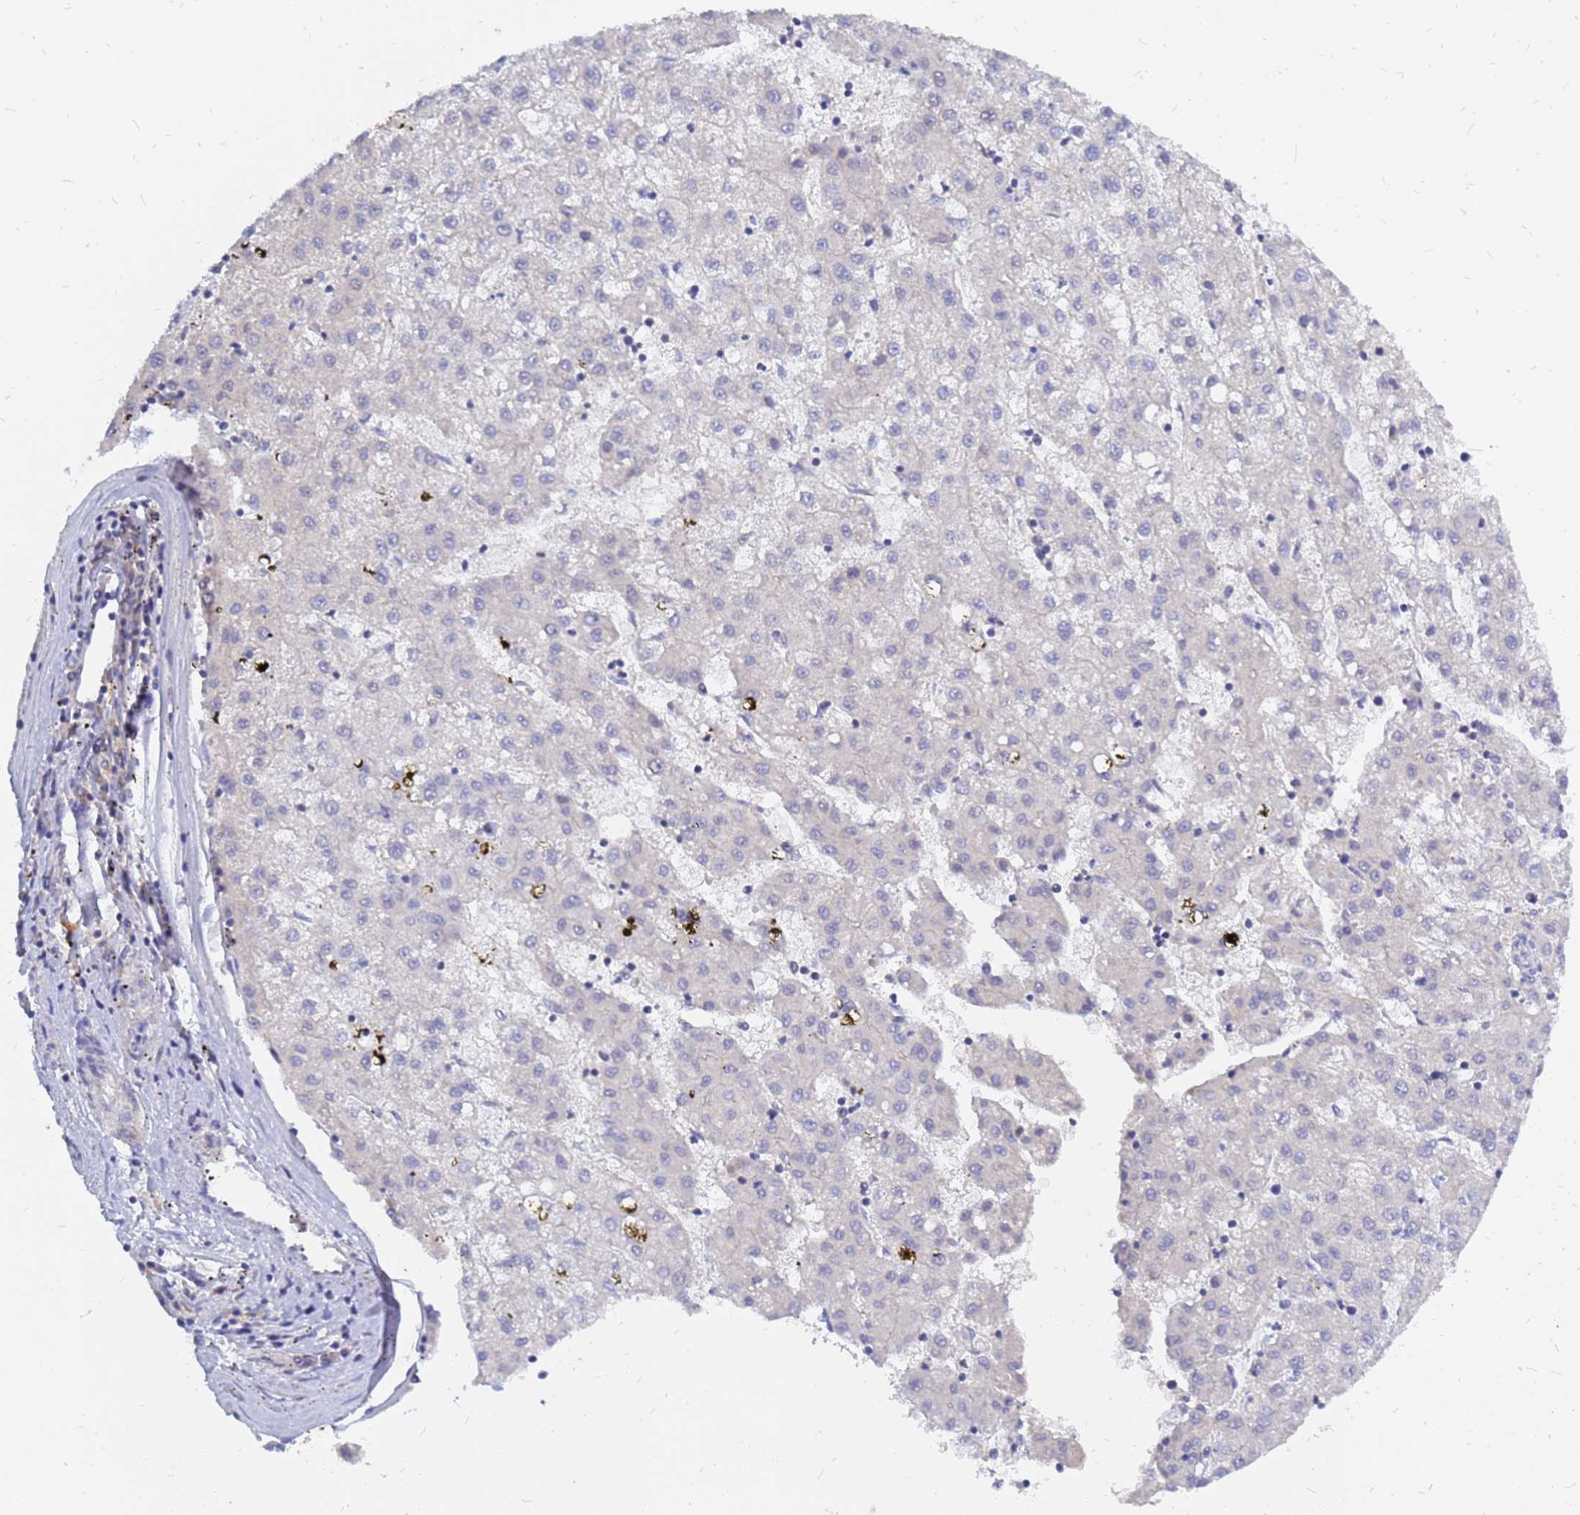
{"staining": {"intensity": "negative", "quantity": "none", "location": "none"}, "tissue": "liver cancer", "cell_type": "Tumor cells", "image_type": "cancer", "snomed": [{"axis": "morphology", "description": "Carcinoma, Hepatocellular, NOS"}, {"axis": "topography", "description": "Liver"}], "caption": "IHC image of human hepatocellular carcinoma (liver) stained for a protein (brown), which shows no expression in tumor cells.", "gene": "SRGAP3", "patient": {"sex": "male", "age": 72}}